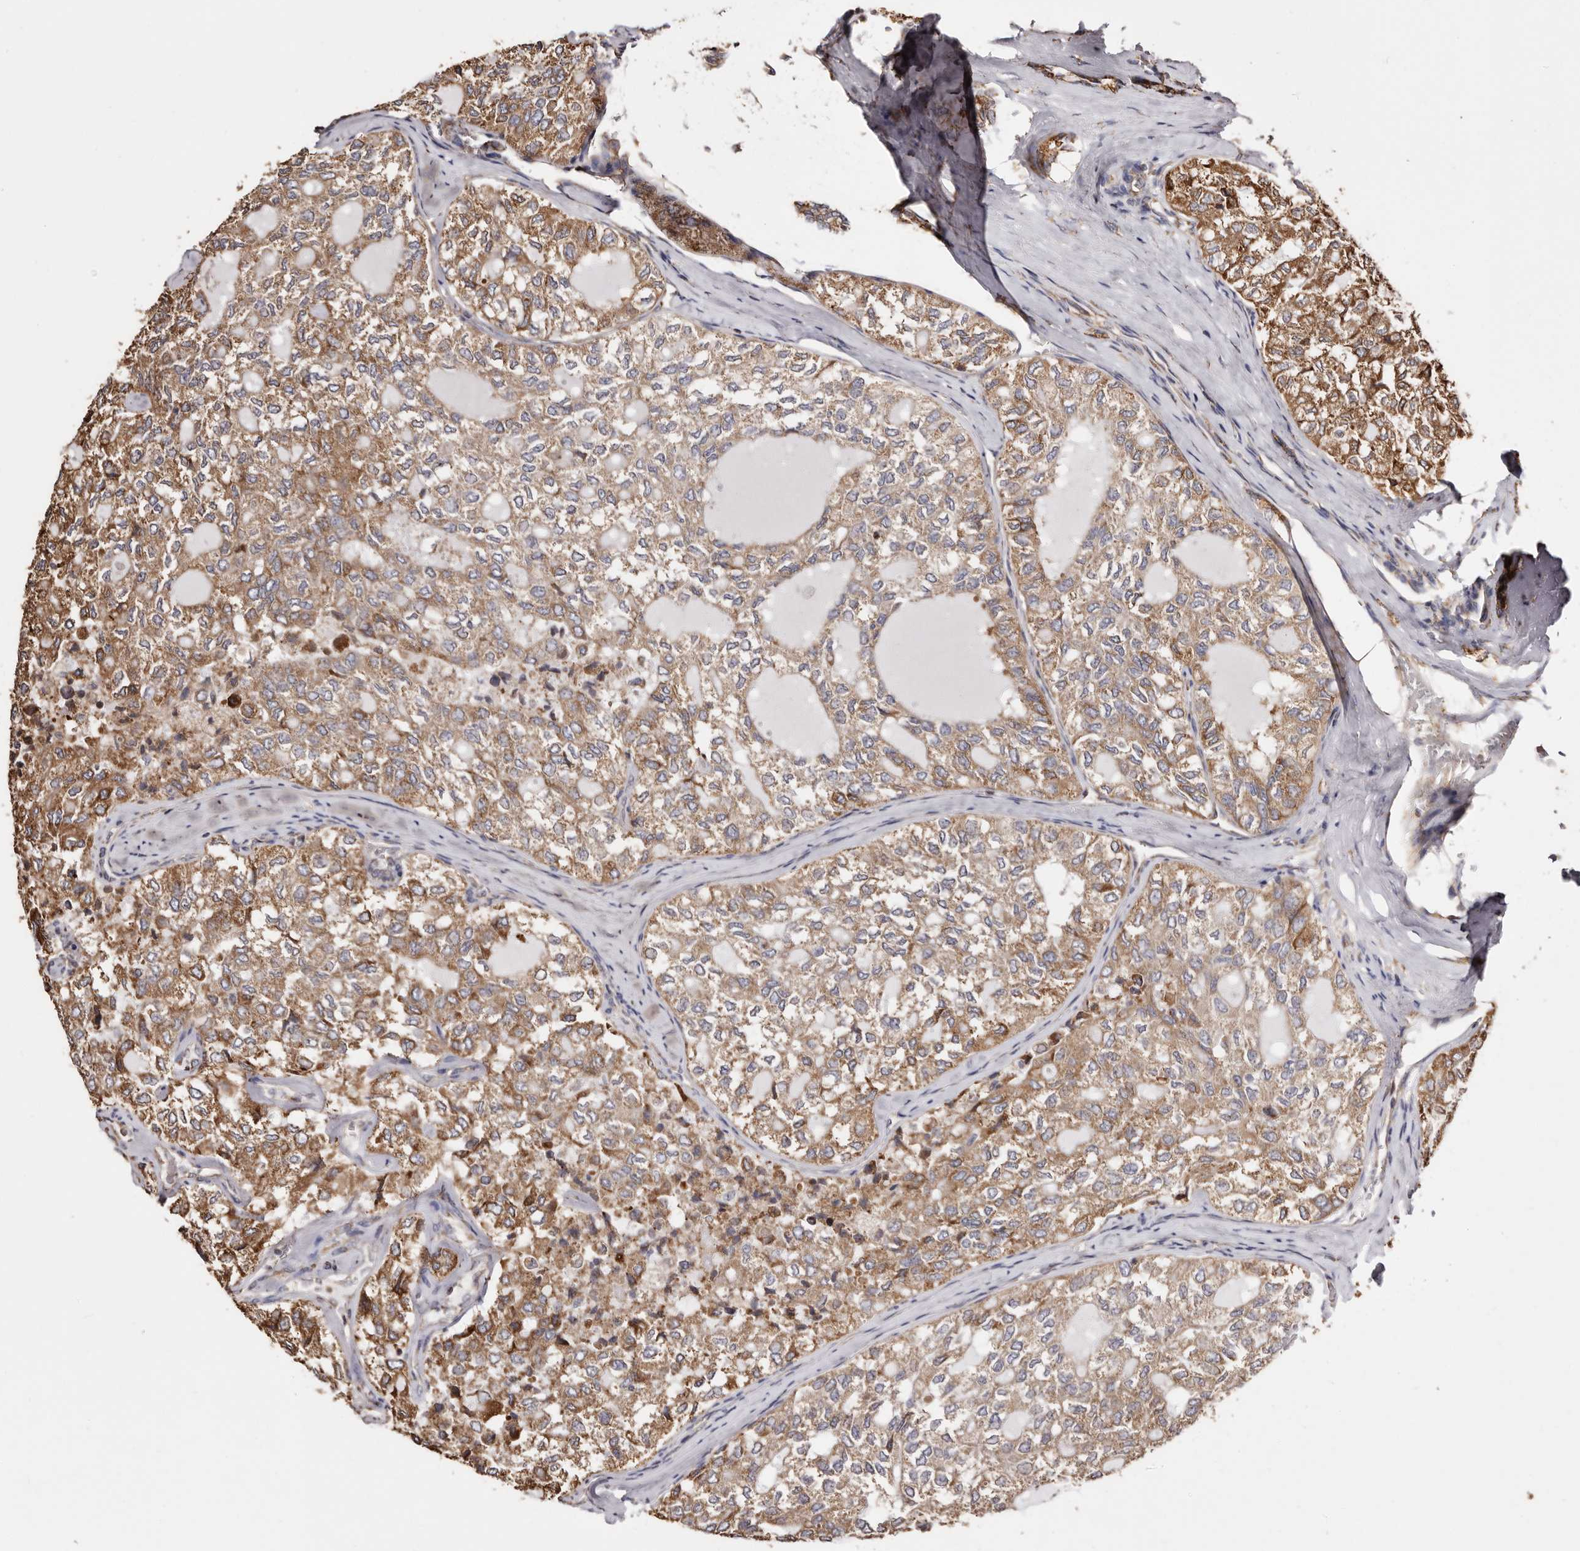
{"staining": {"intensity": "moderate", "quantity": ">75%", "location": "cytoplasmic/membranous"}, "tissue": "thyroid cancer", "cell_type": "Tumor cells", "image_type": "cancer", "snomed": [{"axis": "morphology", "description": "Follicular adenoma carcinoma, NOS"}, {"axis": "topography", "description": "Thyroid gland"}], "caption": "Moderate cytoplasmic/membranous staining is appreciated in about >75% of tumor cells in thyroid cancer (follicular adenoma carcinoma).", "gene": "ACBD6", "patient": {"sex": "male", "age": 75}}